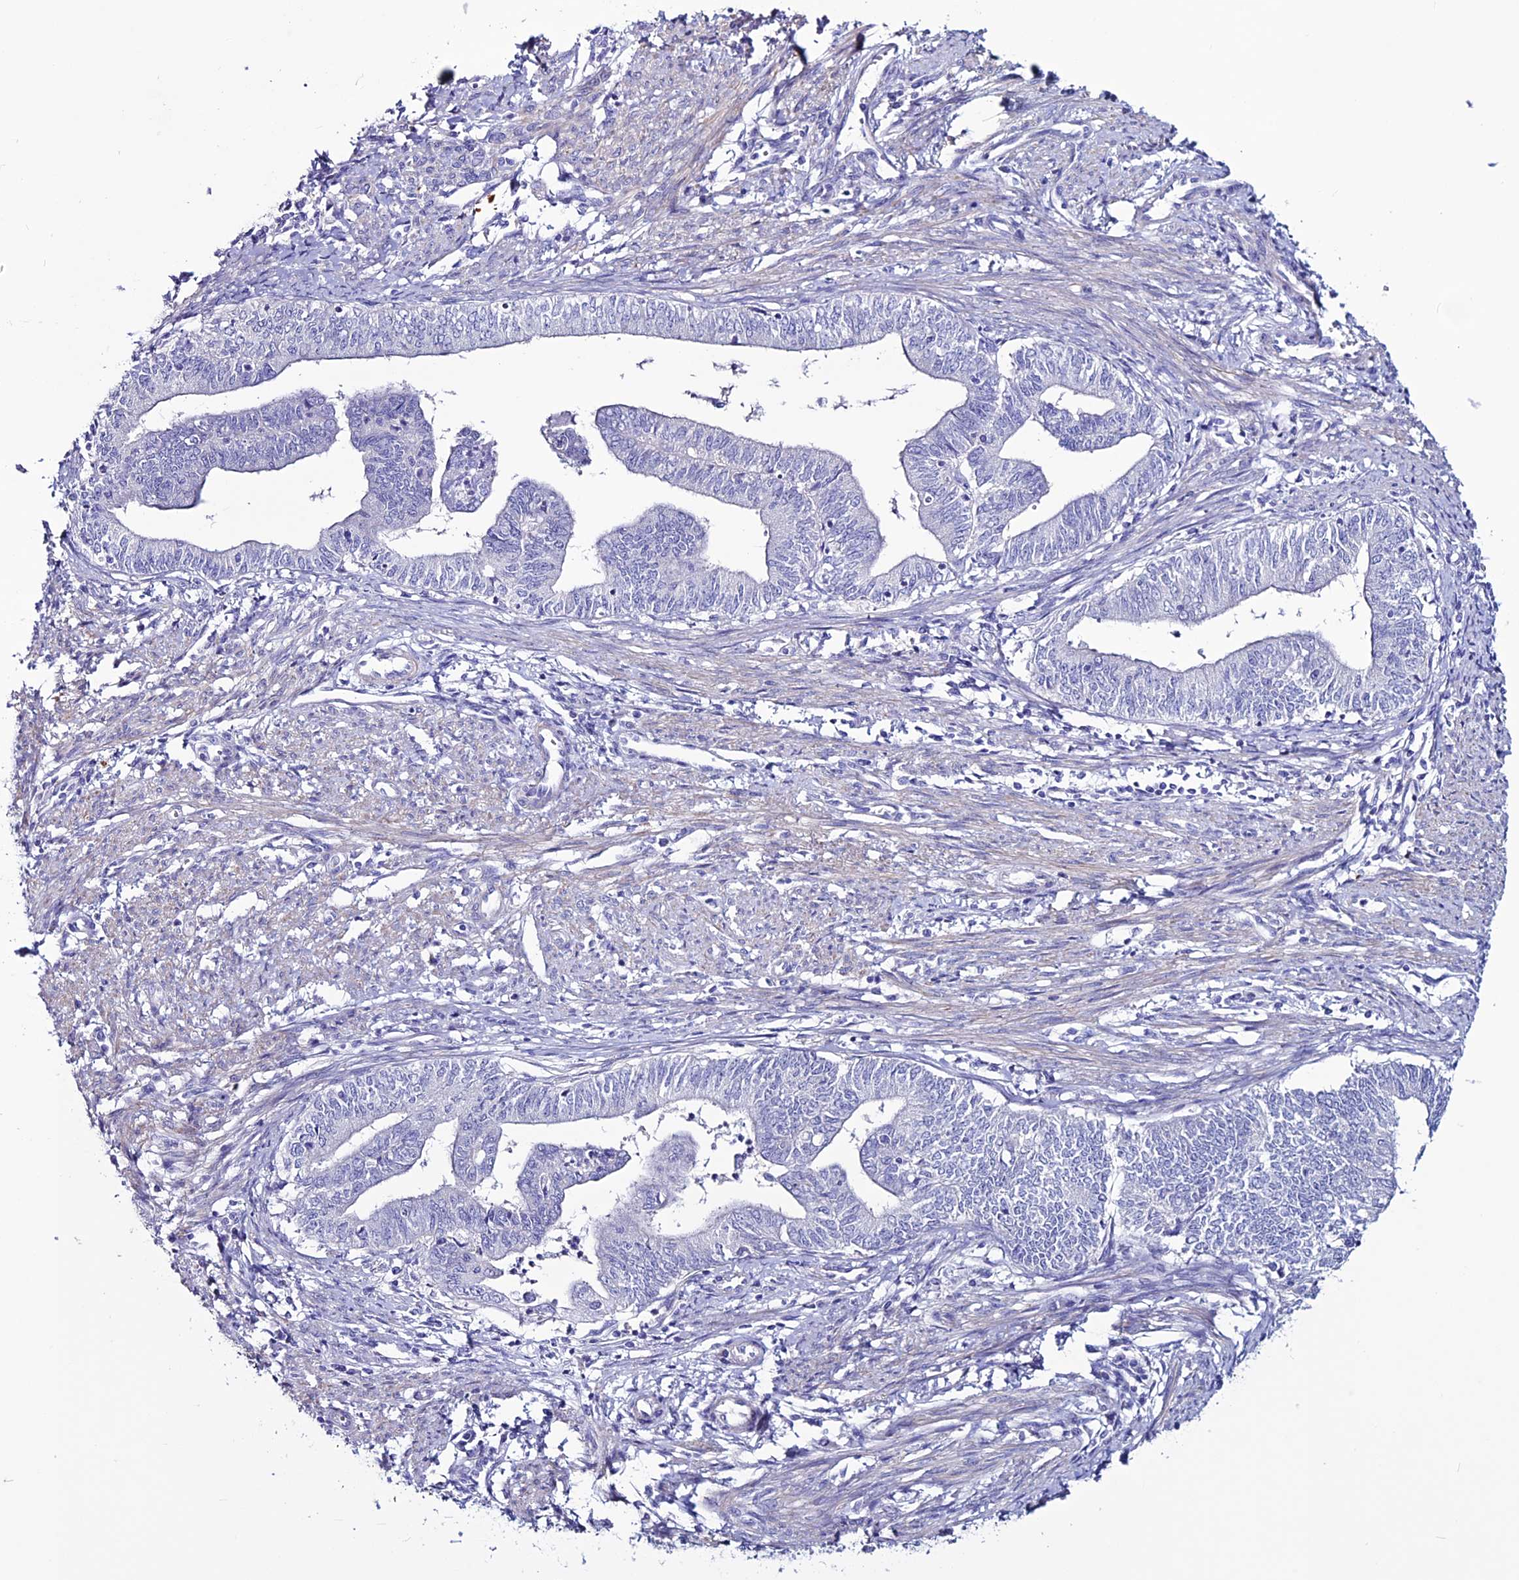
{"staining": {"intensity": "negative", "quantity": "none", "location": "none"}, "tissue": "endometrial cancer", "cell_type": "Tumor cells", "image_type": "cancer", "snomed": [{"axis": "morphology", "description": "Adenocarcinoma, NOS"}, {"axis": "topography", "description": "Endometrium"}], "caption": "Immunohistochemistry (IHC) image of neoplastic tissue: human adenocarcinoma (endometrial) stained with DAB demonstrates no significant protein expression in tumor cells.", "gene": "CLEC2L", "patient": {"sex": "female", "age": 66}}